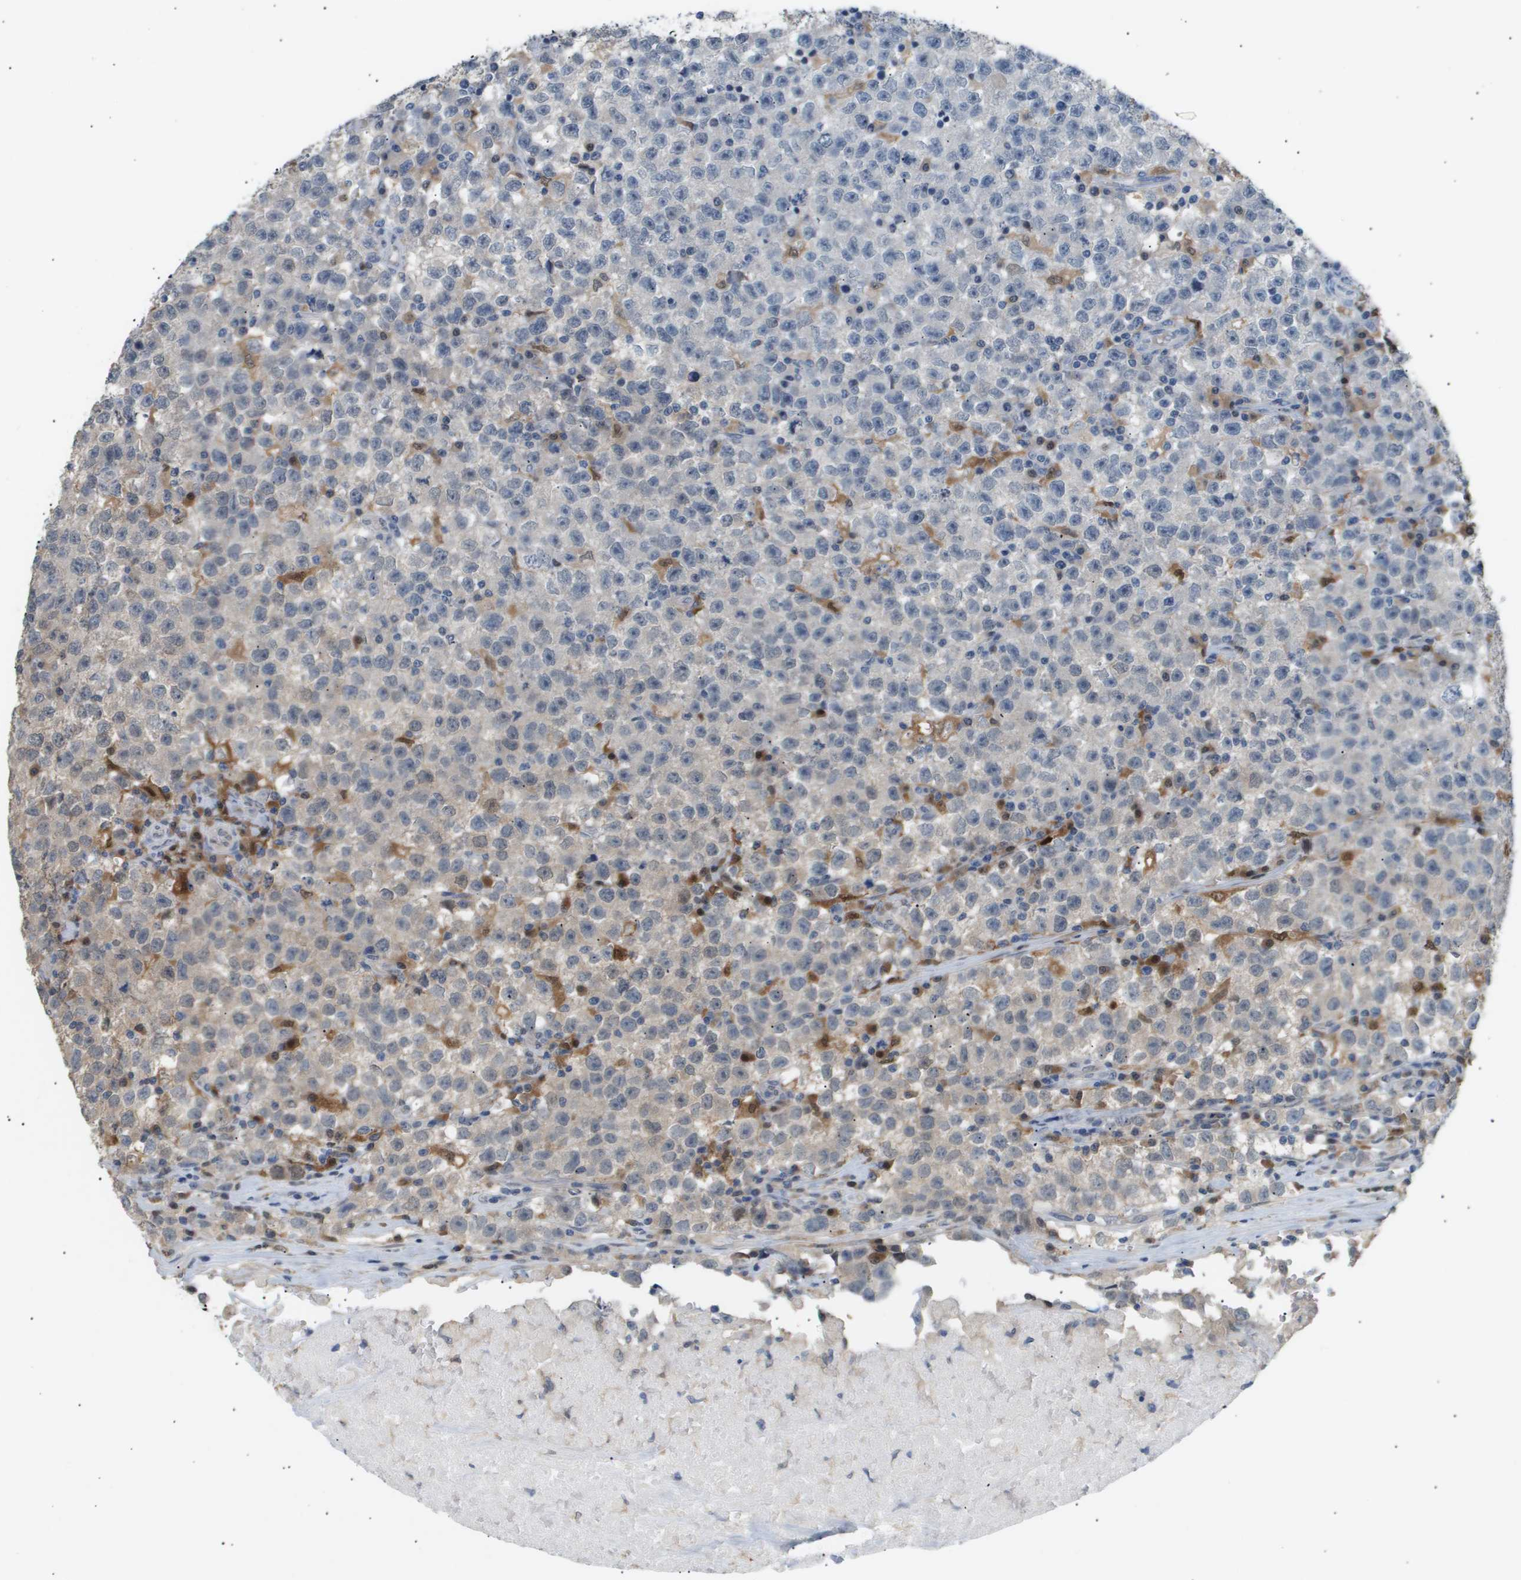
{"staining": {"intensity": "weak", "quantity": "<25%", "location": "cytoplasmic/membranous"}, "tissue": "testis cancer", "cell_type": "Tumor cells", "image_type": "cancer", "snomed": [{"axis": "morphology", "description": "Seminoma, NOS"}, {"axis": "topography", "description": "Testis"}], "caption": "DAB immunohistochemical staining of human seminoma (testis) displays no significant staining in tumor cells.", "gene": "AKR1A1", "patient": {"sex": "male", "age": 22}}